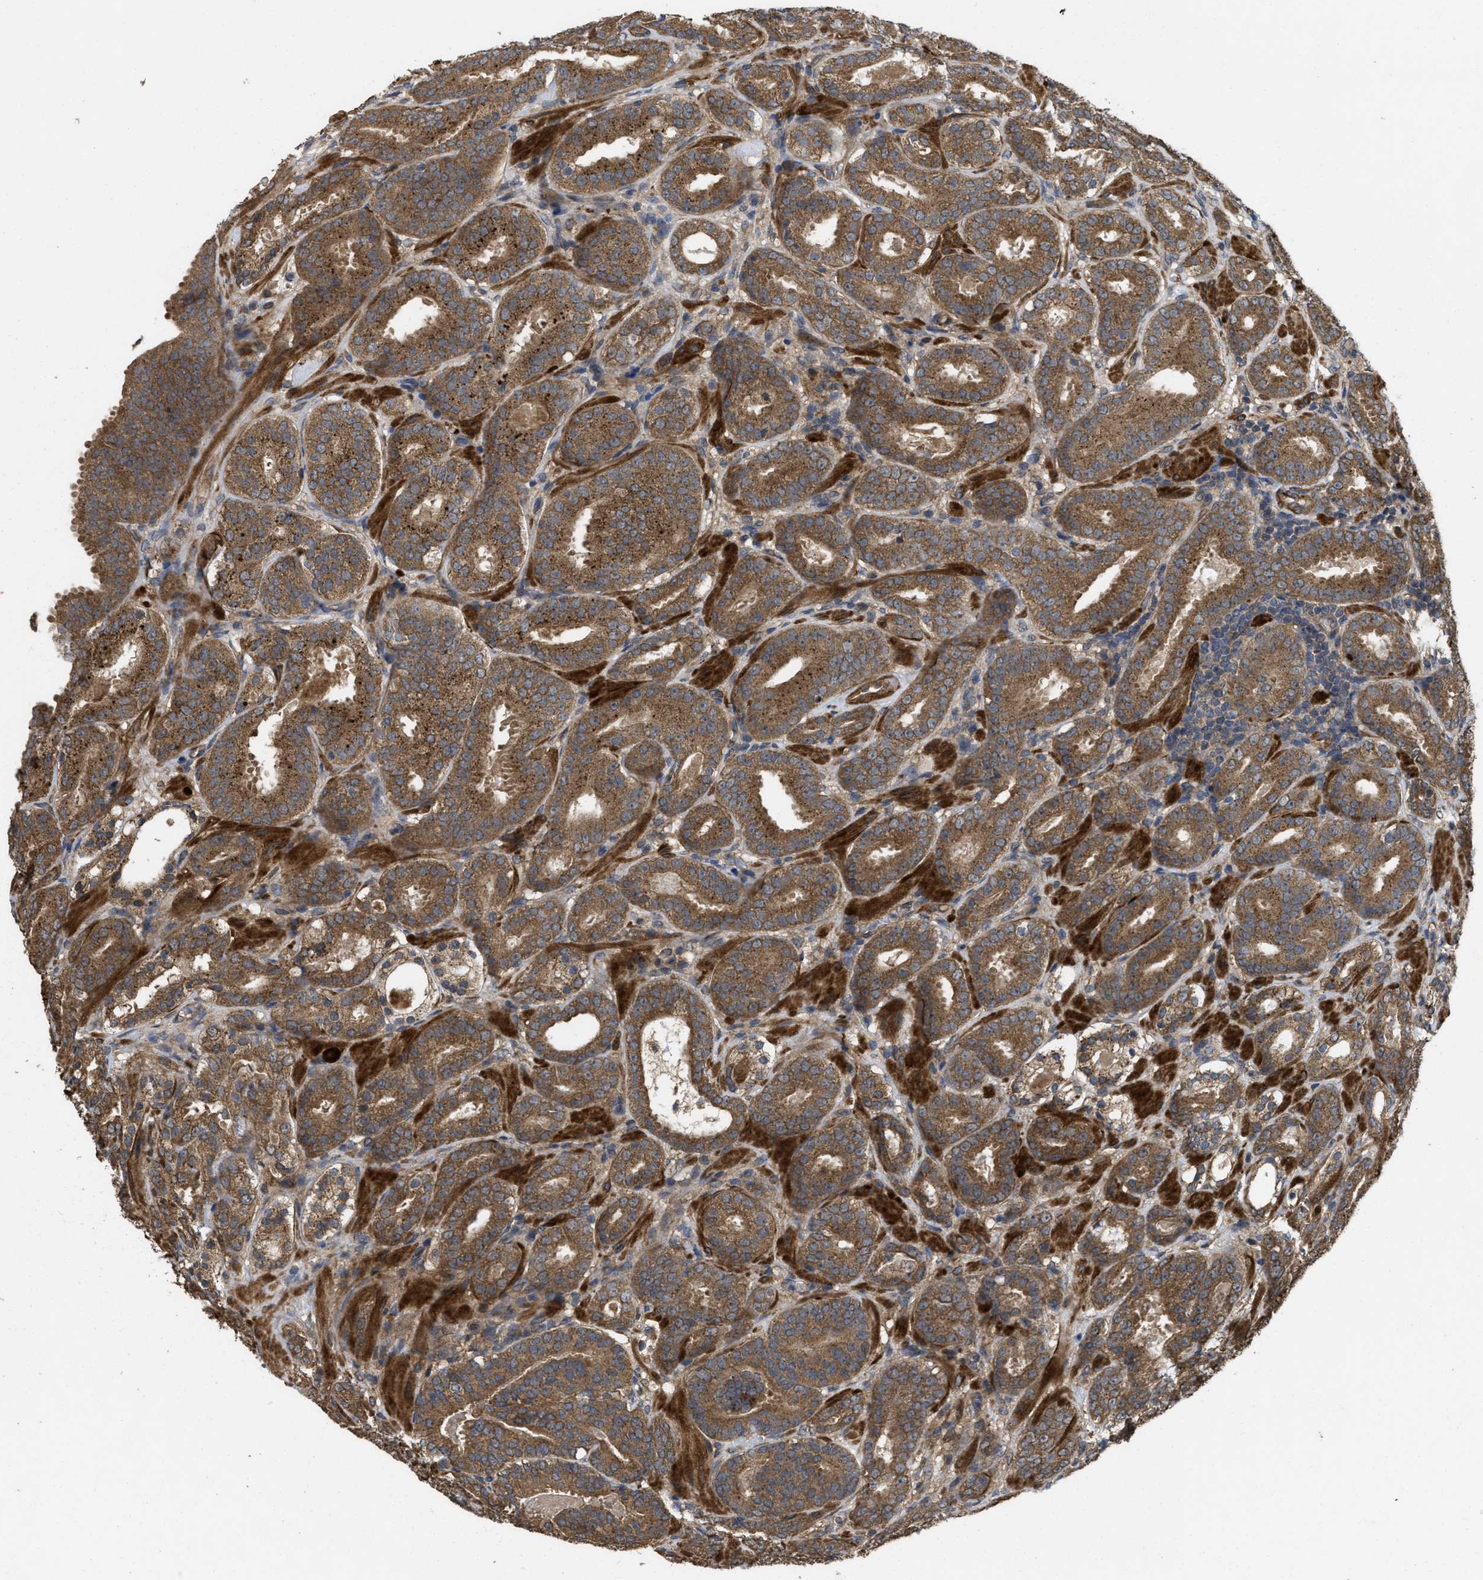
{"staining": {"intensity": "moderate", "quantity": ">75%", "location": "cytoplasmic/membranous"}, "tissue": "prostate cancer", "cell_type": "Tumor cells", "image_type": "cancer", "snomed": [{"axis": "morphology", "description": "Adenocarcinoma, Low grade"}, {"axis": "topography", "description": "Prostate"}], "caption": "An IHC image of neoplastic tissue is shown. Protein staining in brown labels moderate cytoplasmic/membranous positivity in prostate low-grade adenocarcinoma within tumor cells. (DAB IHC with brightfield microscopy, high magnification).", "gene": "FZD6", "patient": {"sex": "male", "age": 69}}